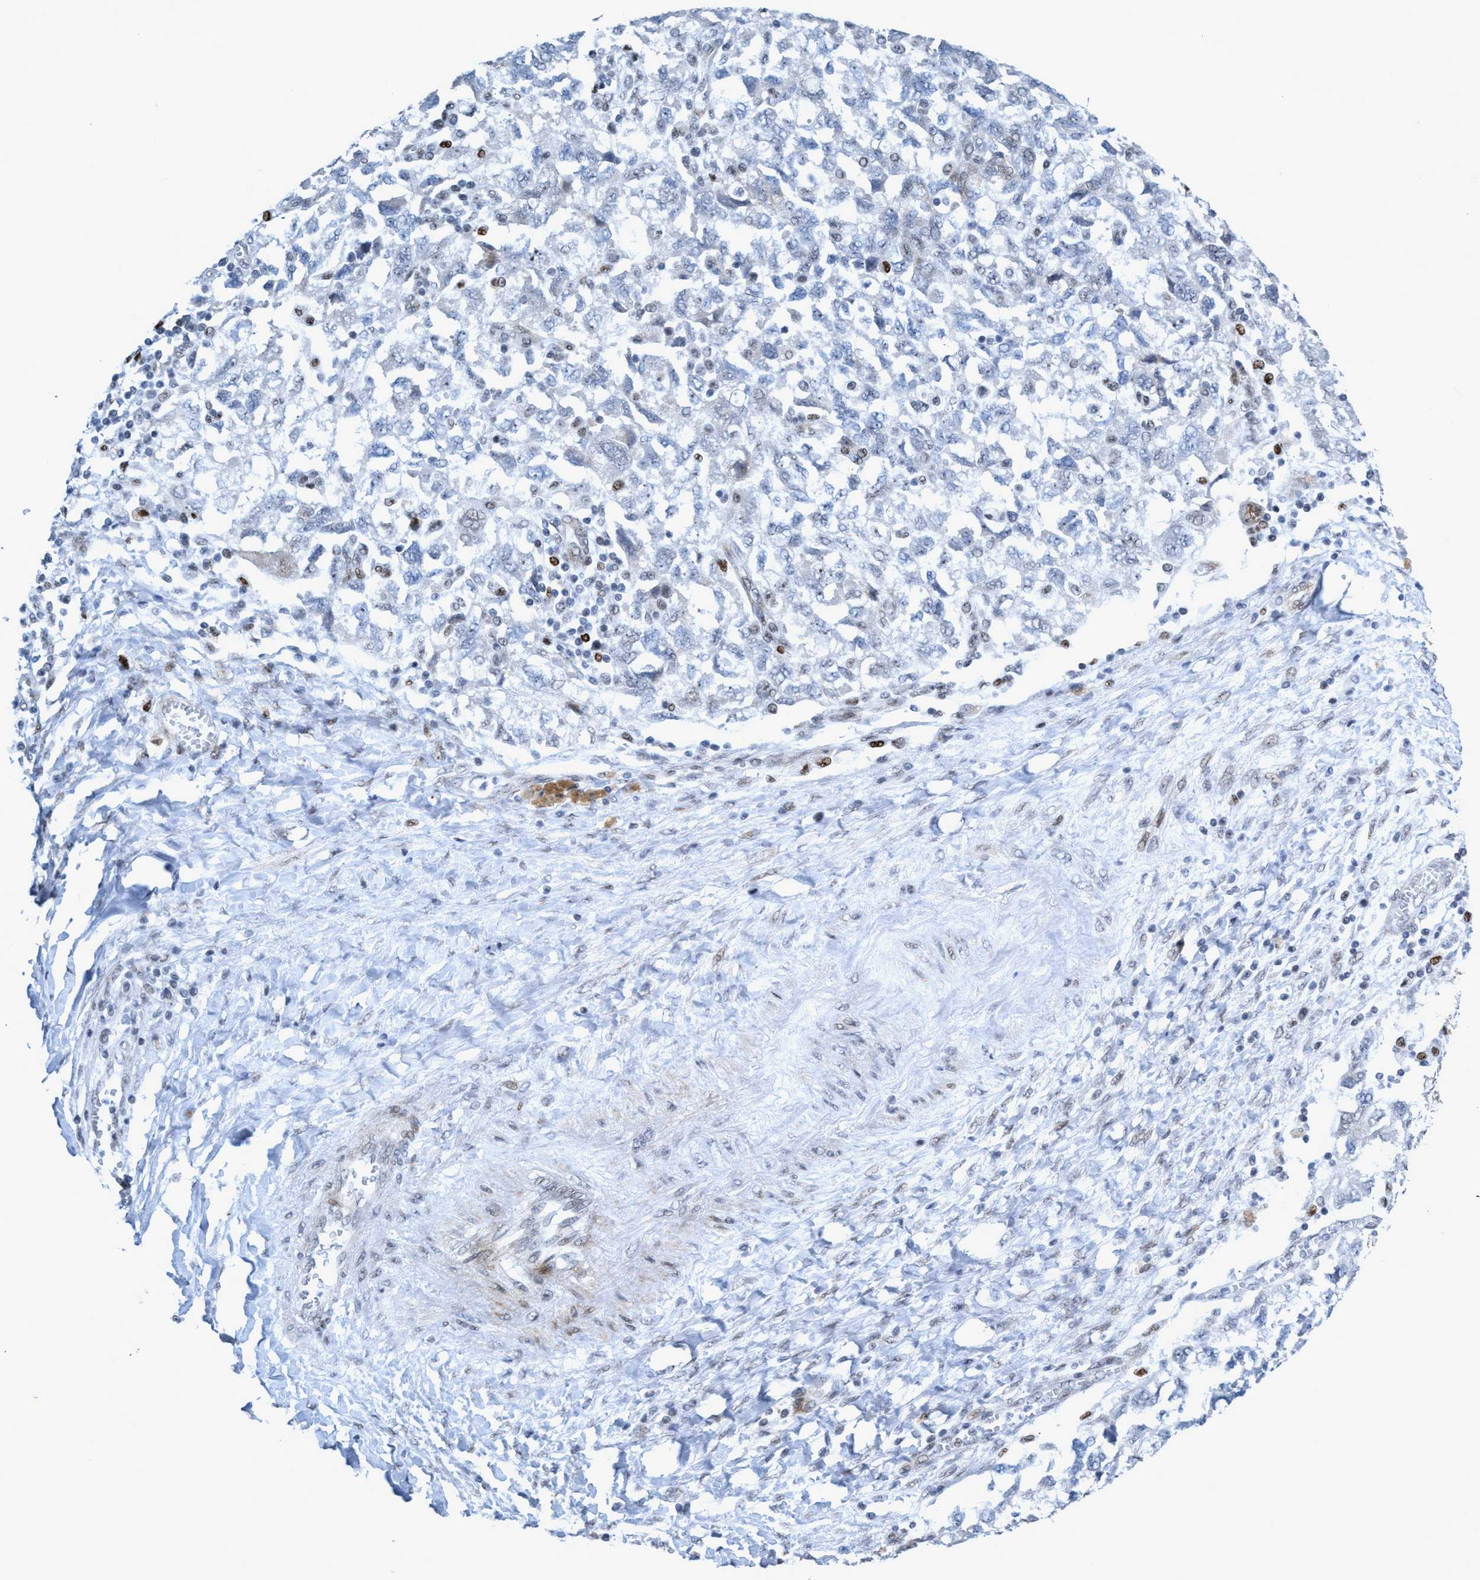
{"staining": {"intensity": "weak", "quantity": "<25%", "location": "nuclear"}, "tissue": "ovarian cancer", "cell_type": "Tumor cells", "image_type": "cancer", "snomed": [{"axis": "morphology", "description": "Carcinoma, NOS"}, {"axis": "morphology", "description": "Cystadenocarcinoma, serous, NOS"}, {"axis": "topography", "description": "Ovary"}], "caption": "Human carcinoma (ovarian) stained for a protein using IHC exhibits no expression in tumor cells.", "gene": "CWC27", "patient": {"sex": "female", "age": 69}}